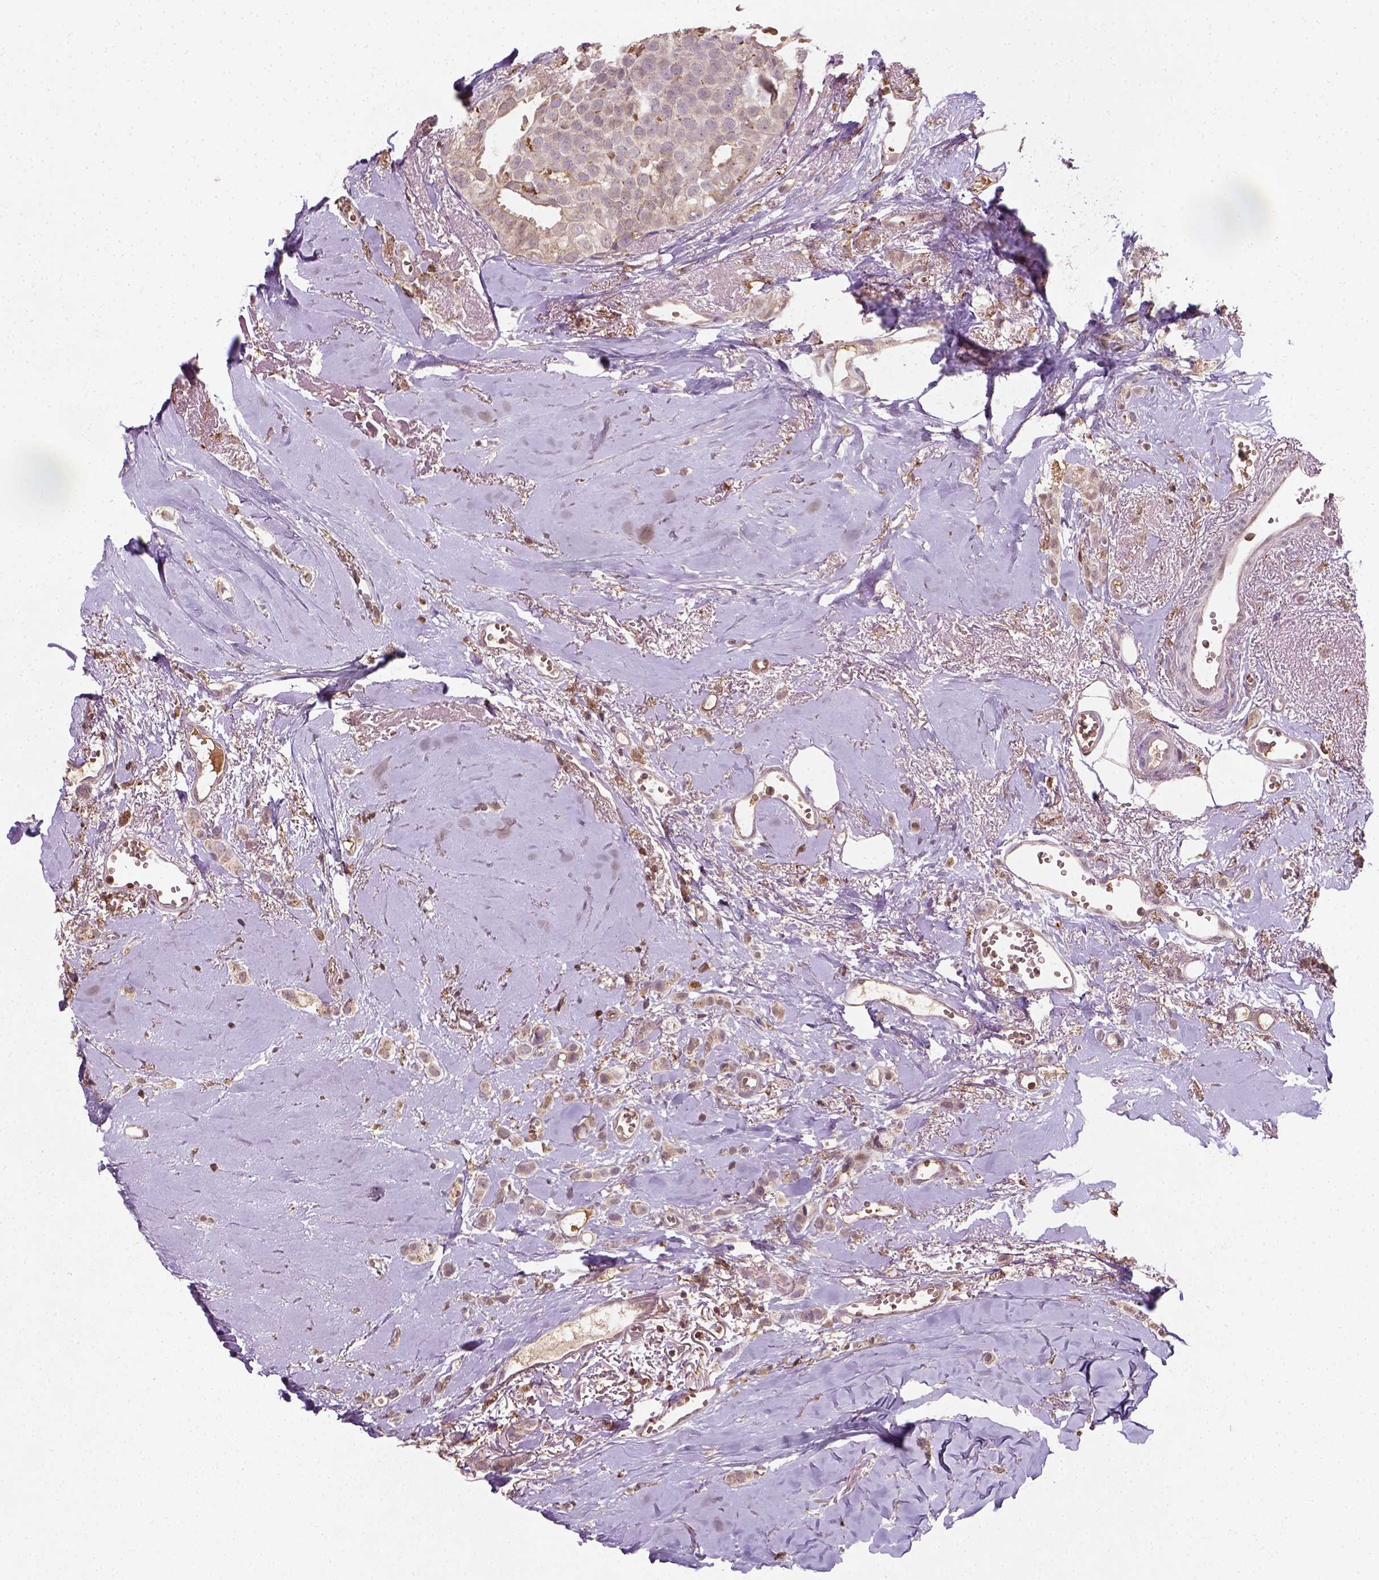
{"staining": {"intensity": "moderate", "quantity": "<25%", "location": "cytoplasmic/membranous"}, "tissue": "breast cancer", "cell_type": "Tumor cells", "image_type": "cancer", "snomed": [{"axis": "morphology", "description": "Duct carcinoma"}, {"axis": "topography", "description": "Breast"}], "caption": "Breast invasive ductal carcinoma stained with a protein marker shows moderate staining in tumor cells.", "gene": "CAMKK1", "patient": {"sex": "female", "age": 85}}